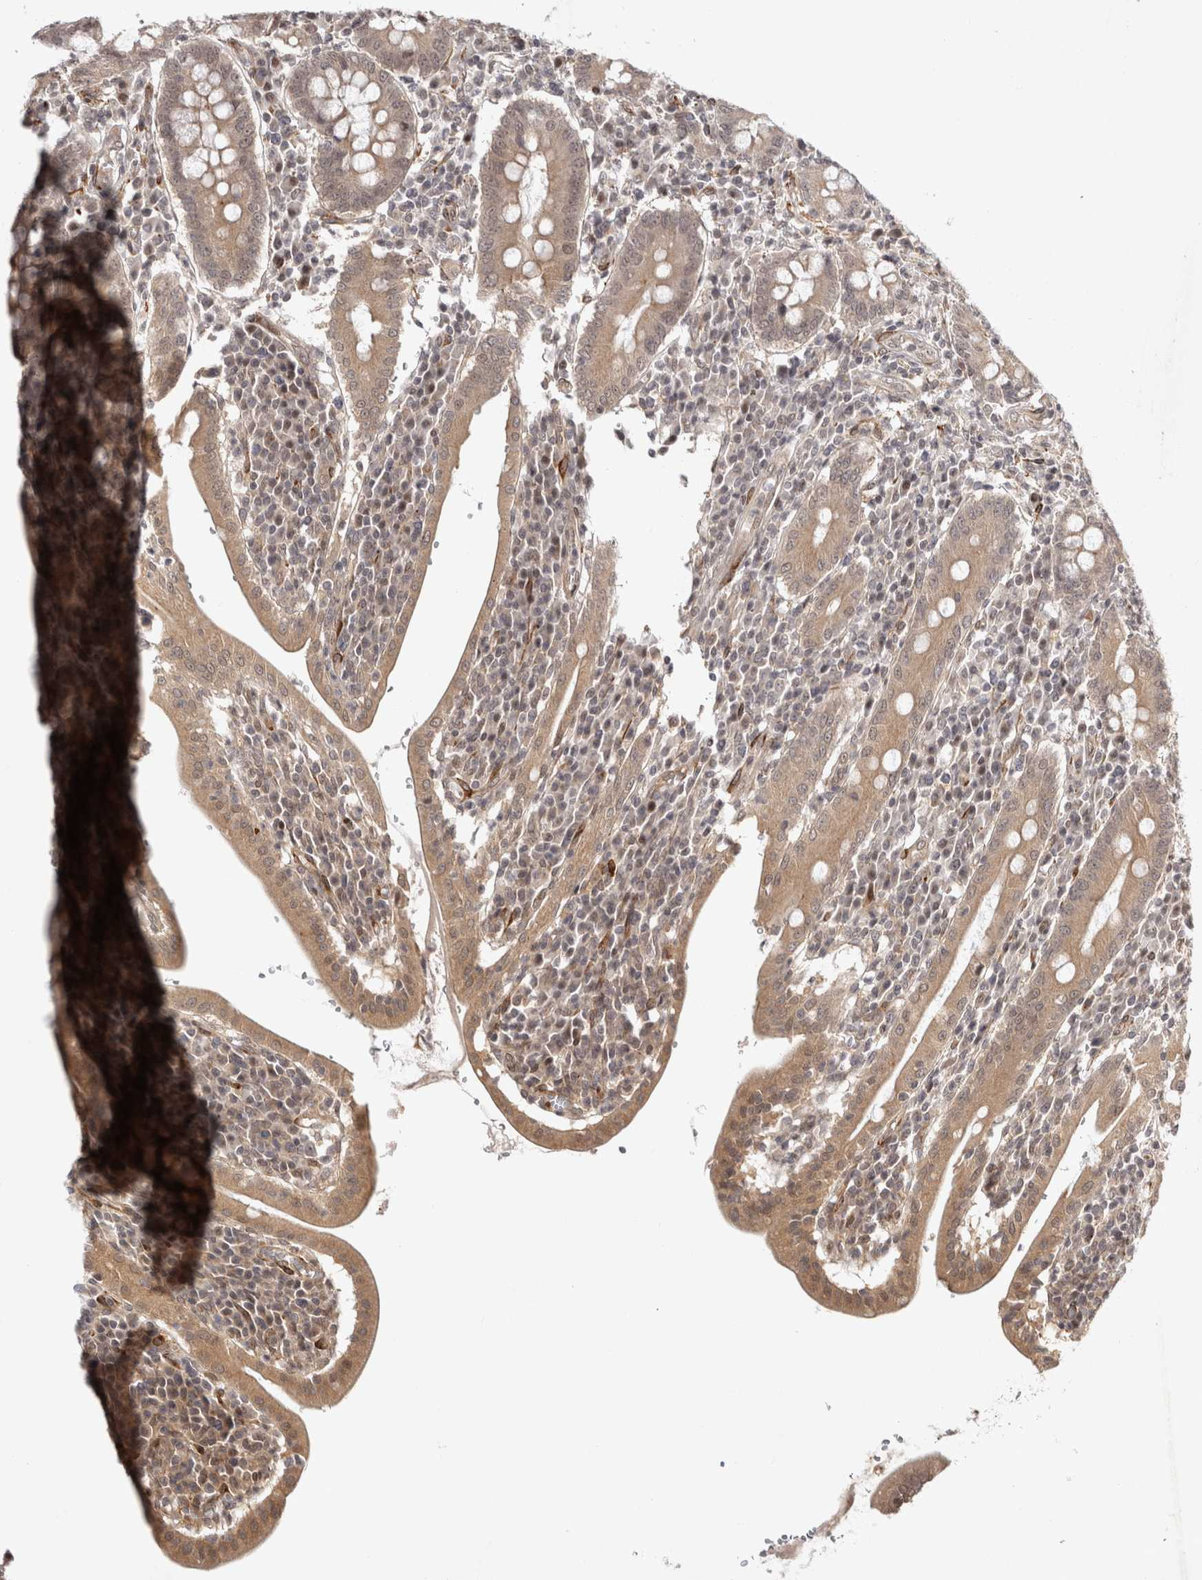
{"staining": {"intensity": "moderate", "quantity": ">75%", "location": "cytoplasmic/membranous,nuclear"}, "tissue": "duodenum", "cell_type": "Glandular cells", "image_type": "normal", "snomed": [{"axis": "morphology", "description": "Normal tissue, NOS"}, {"axis": "morphology", "description": "Adenocarcinoma, NOS"}, {"axis": "topography", "description": "Pancreas"}, {"axis": "topography", "description": "Duodenum"}], "caption": "Brown immunohistochemical staining in benign human duodenum shows moderate cytoplasmic/membranous,nuclear positivity in about >75% of glandular cells.", "gene": "ZNF318", "patient": {"sex": "male", "age": 50}}